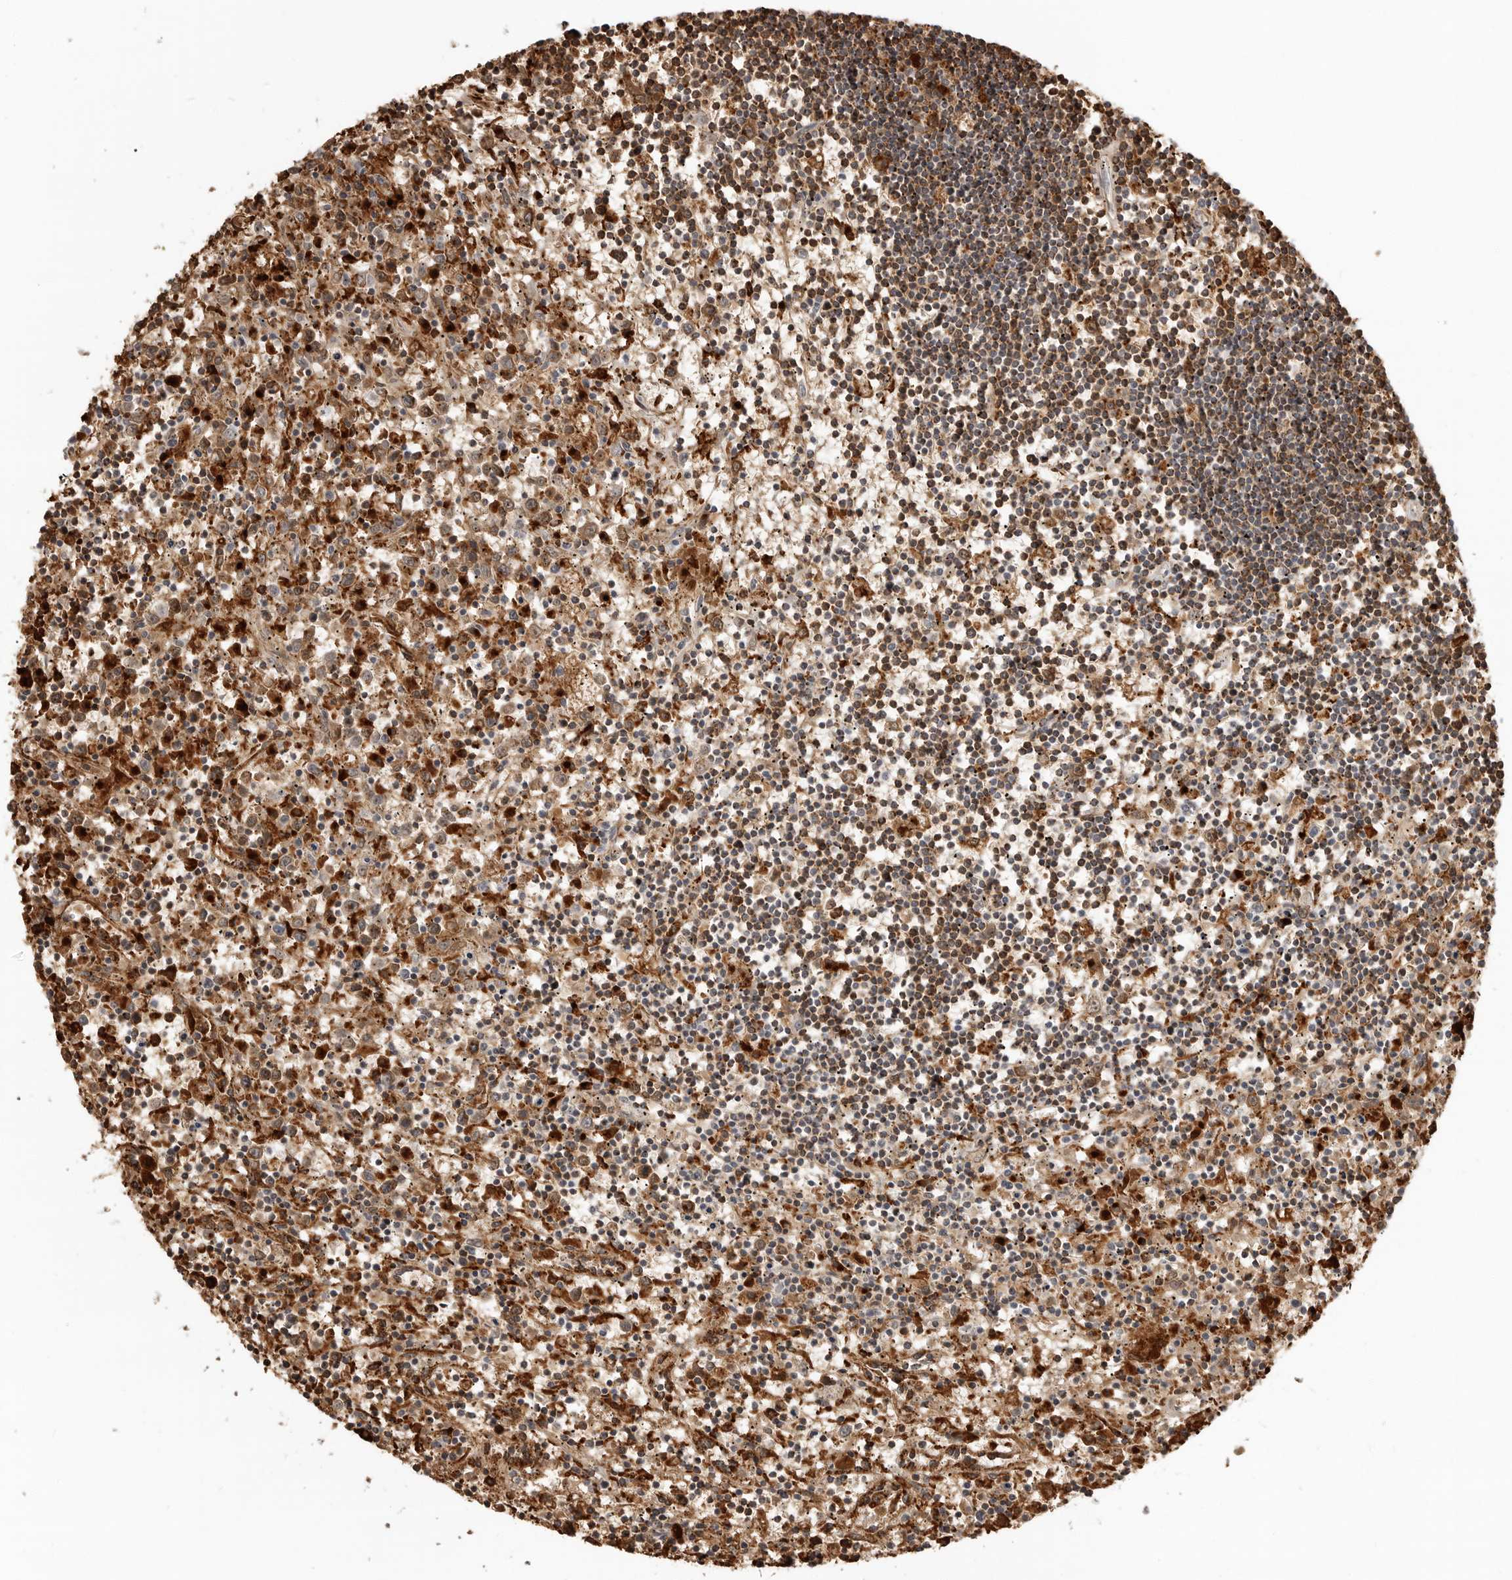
{"staining": {"intensity": "moderate", "quantity": ">75%", "location": "cytoplasmic/membranous"}, "tissue": "lymphoma", "cell_type": "Tumor cells", "image_type": "cancer", "snomed": [{"axis": "morphology", "description": "Malignant lymphoma, non-Hodgkin's type, Low grade"}, {"axis": "topography", "description": "Spleen"}], "caption": "A medium amount of moderate cytoplasmic/membranous expression is appreciated in approximately >75% of tumor cells in malignant lymphoma, non-Hodgkin's type (low-grade) tissue. (brown staining indicates protein expression, while blue staining denotes nuclei).", "gene": "IFI30", "patient": {"sex": "male", "age": 76}}